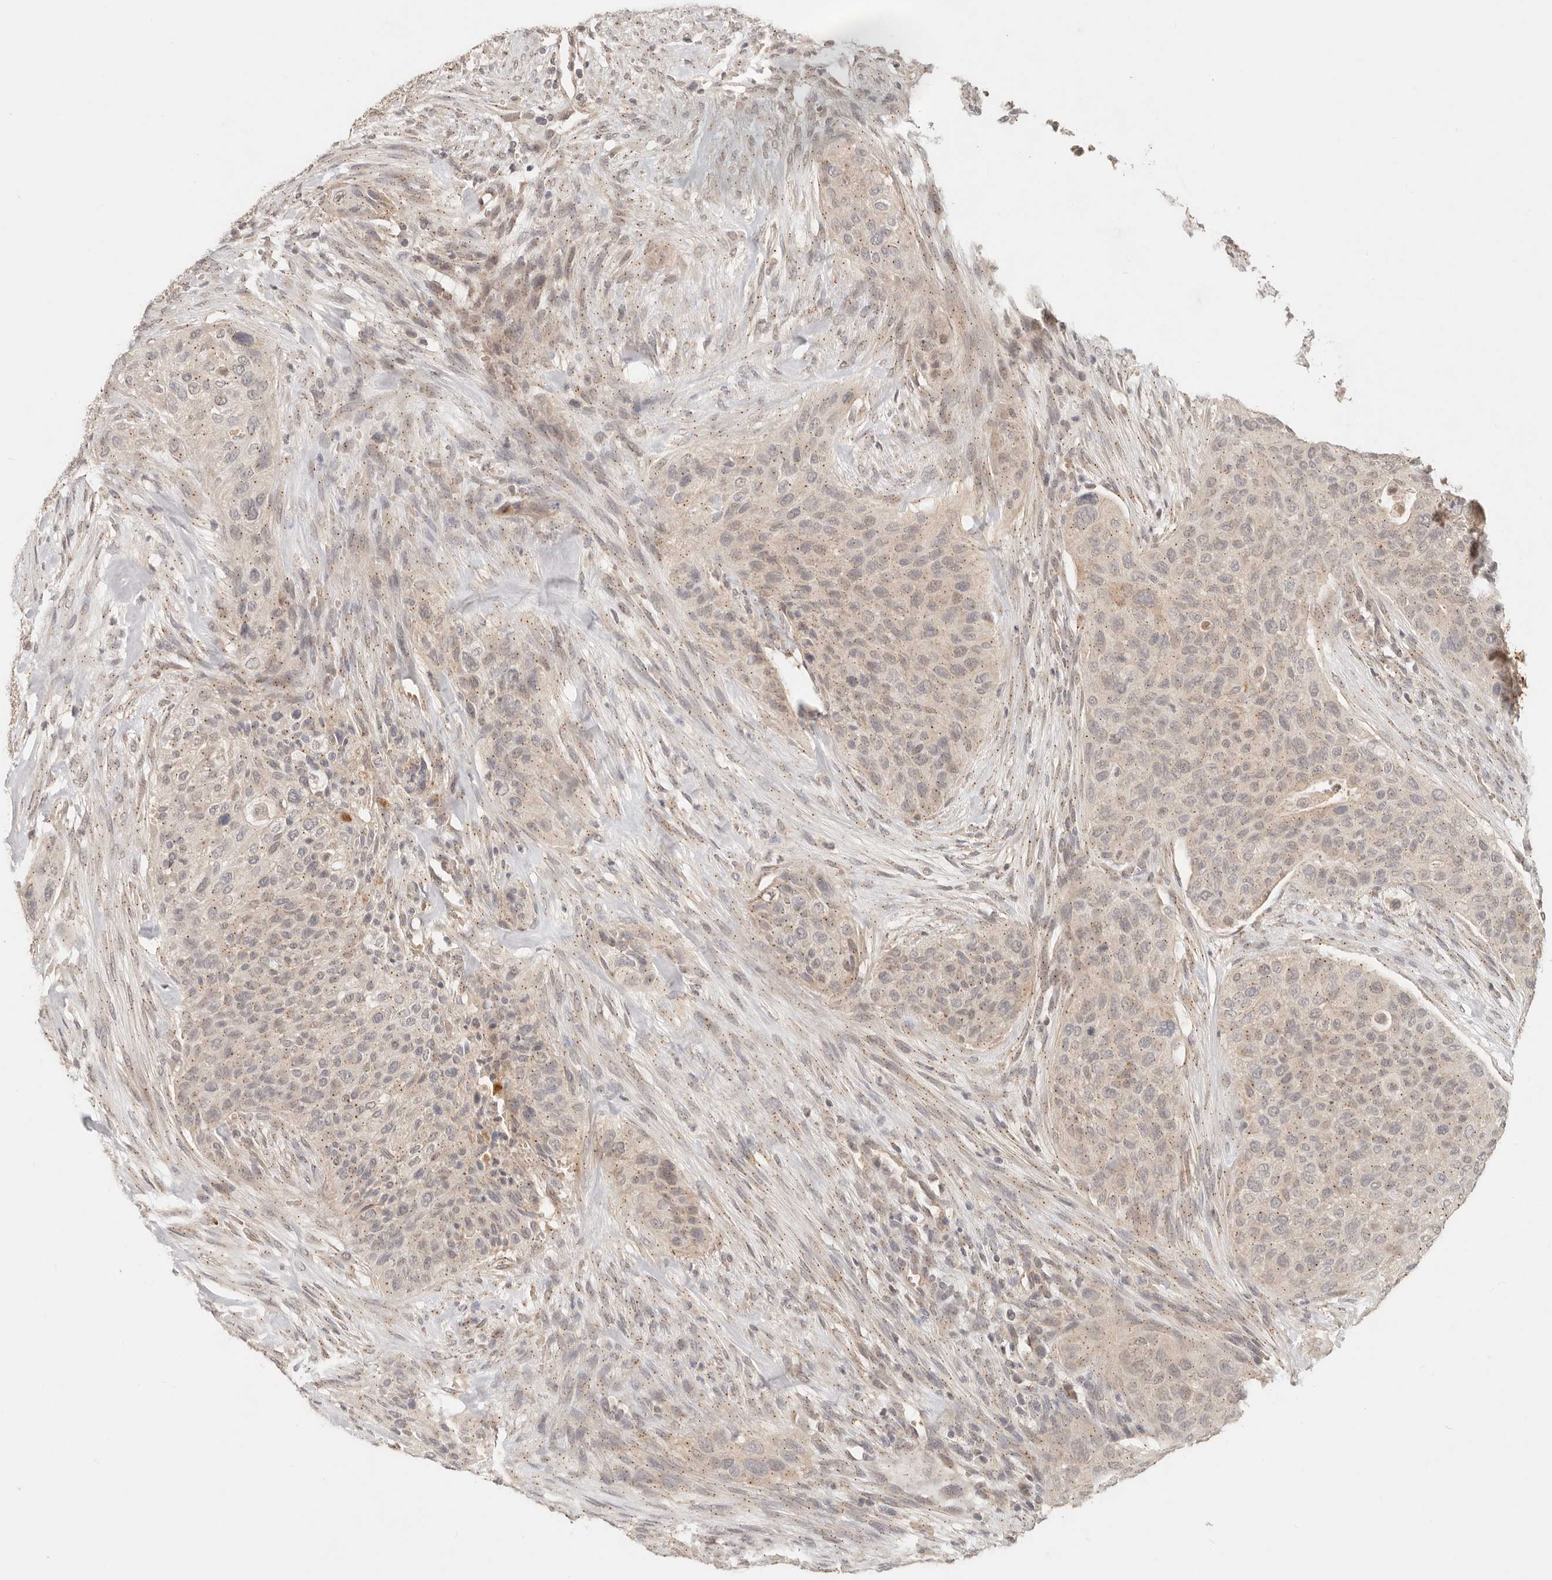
{"staining": {"intensity": "weak", "quantity": "25%-75%", "location": "cytoplasmic/membranous"}, "tissue": "urothelial cancer", "cell_type": "Tumor cells", "image_type": "cancer", "snomed": [{"axis": "morphology", "description": "Urothelial carcinoma, High grade"}, {"axis": "topography", "description": "Urinary bladder"}], "caption": "Protein staining exhibits weak cytoplasmic/membranous positivity in about 25%-75% of tumor cells in urothelial carcinoma (high-grade).", "gene": "LMO4", "patient": {"sex": "male", "age": 35}}